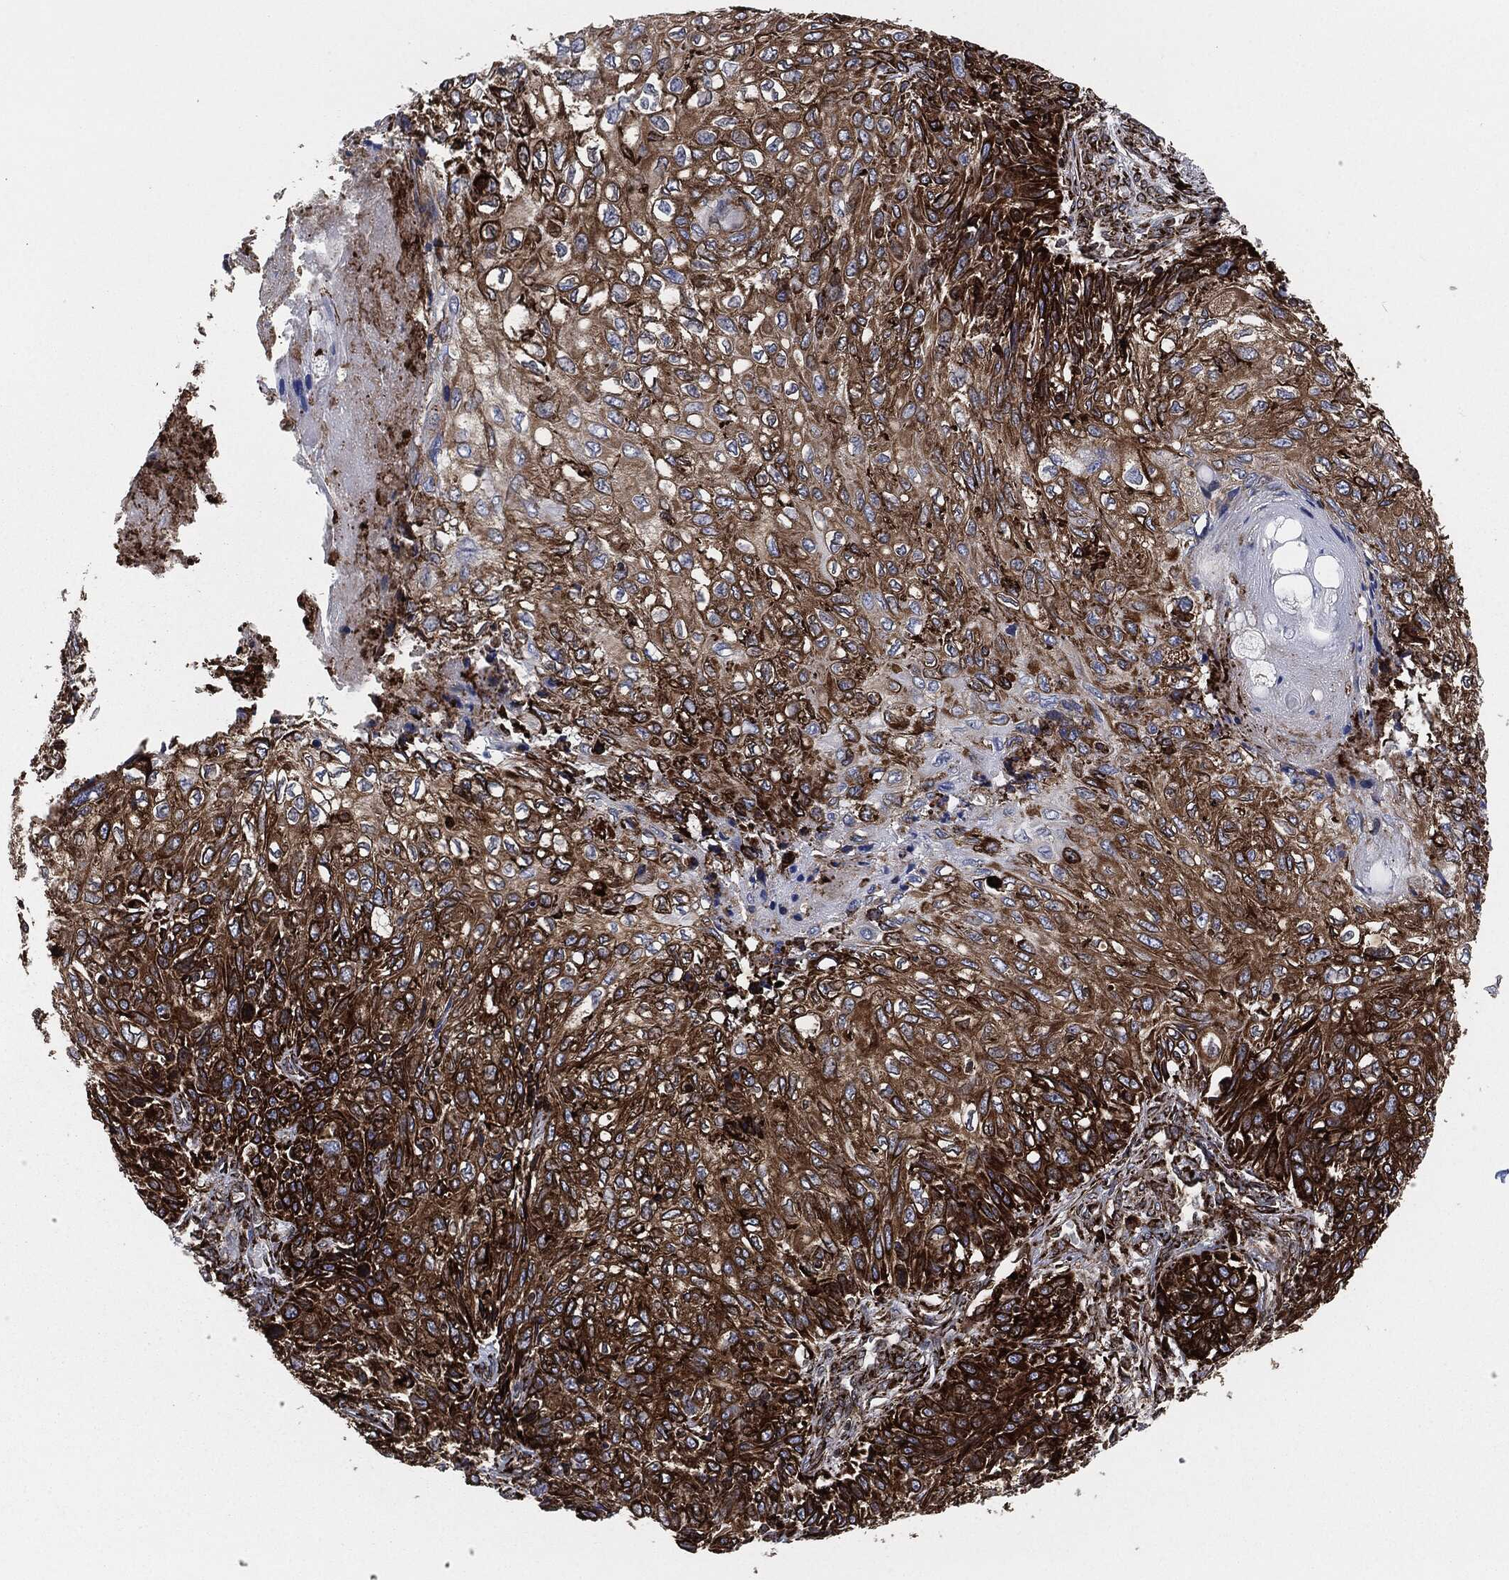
{"staining": {"intensity": "strong", "quantity": ">75%", "location": "cytoplasmic/membranous"}, "tissue": "skin cancer", "cell_type": "Tumor cells", "image_type": "cancer", "snomed": [{"axis": "morphology", "description": "Squamous cell carcinoma, NOS"}, {"axis": "topography", "description": "Skin"}], "caption": "Skin cancer (squamous cell carcinoma) was stained to show a protein in brown. There is high levels of strong cytoplasmic/membranous expression in about >75% of tumor cells. (brown staining indicates protein expression, while blue staining denotes nuclei).", "gene": "CALR", "patient": {"sex": "male", "age": 92}}